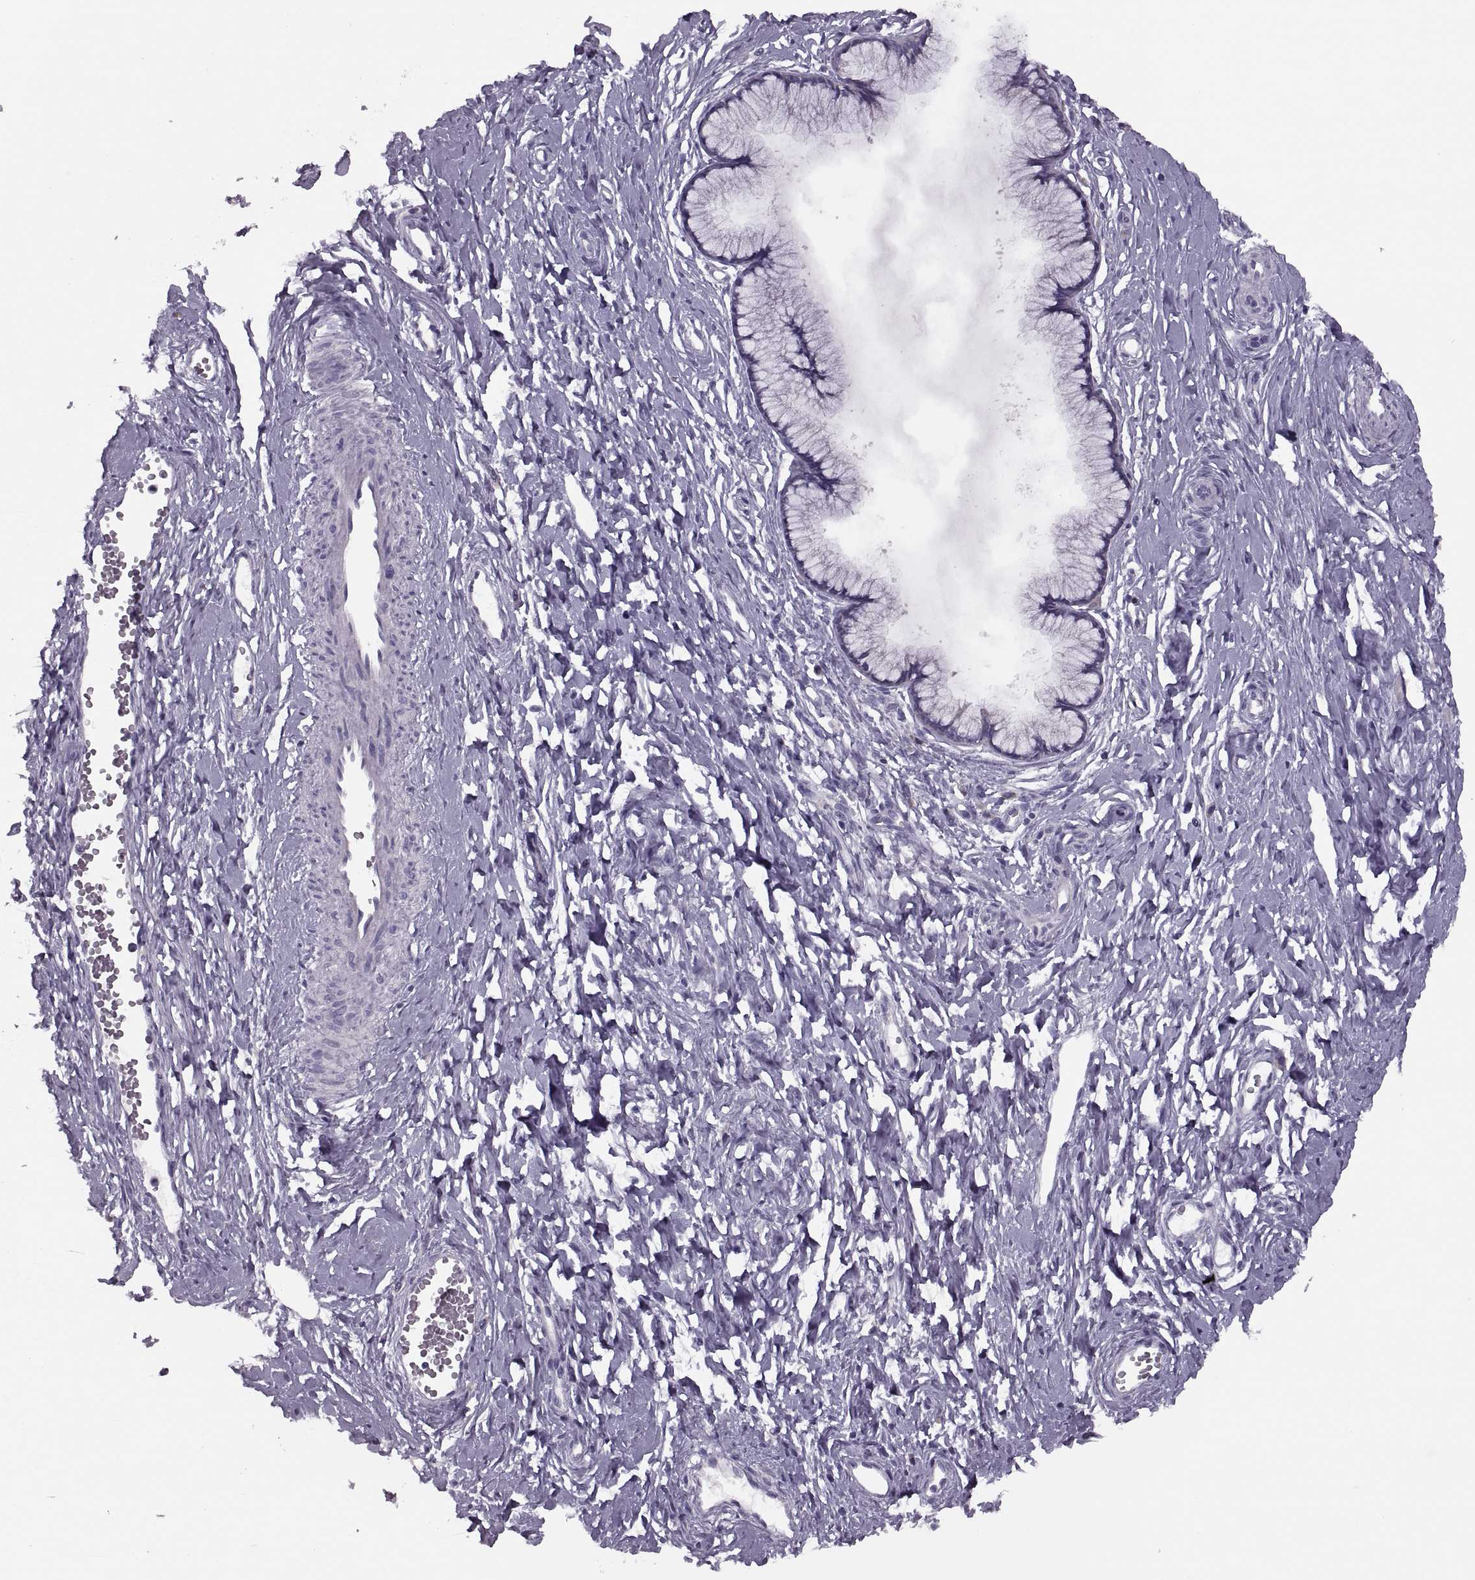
{"staining": {"intensity": "negative", "quantity": "none", "location": "none"}, "tissue": "cervix", "cell_type": "Glandular cells", "image_type": "normal", "snomed": [{"axis": "morphology", "description": "Normal tissue, NOS"}, {"axis": "topography", "description": "Cervix"}], "caption": "This is an IHC image of benign cervix. There is no staining in glandular cells.", "gene": "PRSS54", "patient": {"sex": "female", "age": 40}}